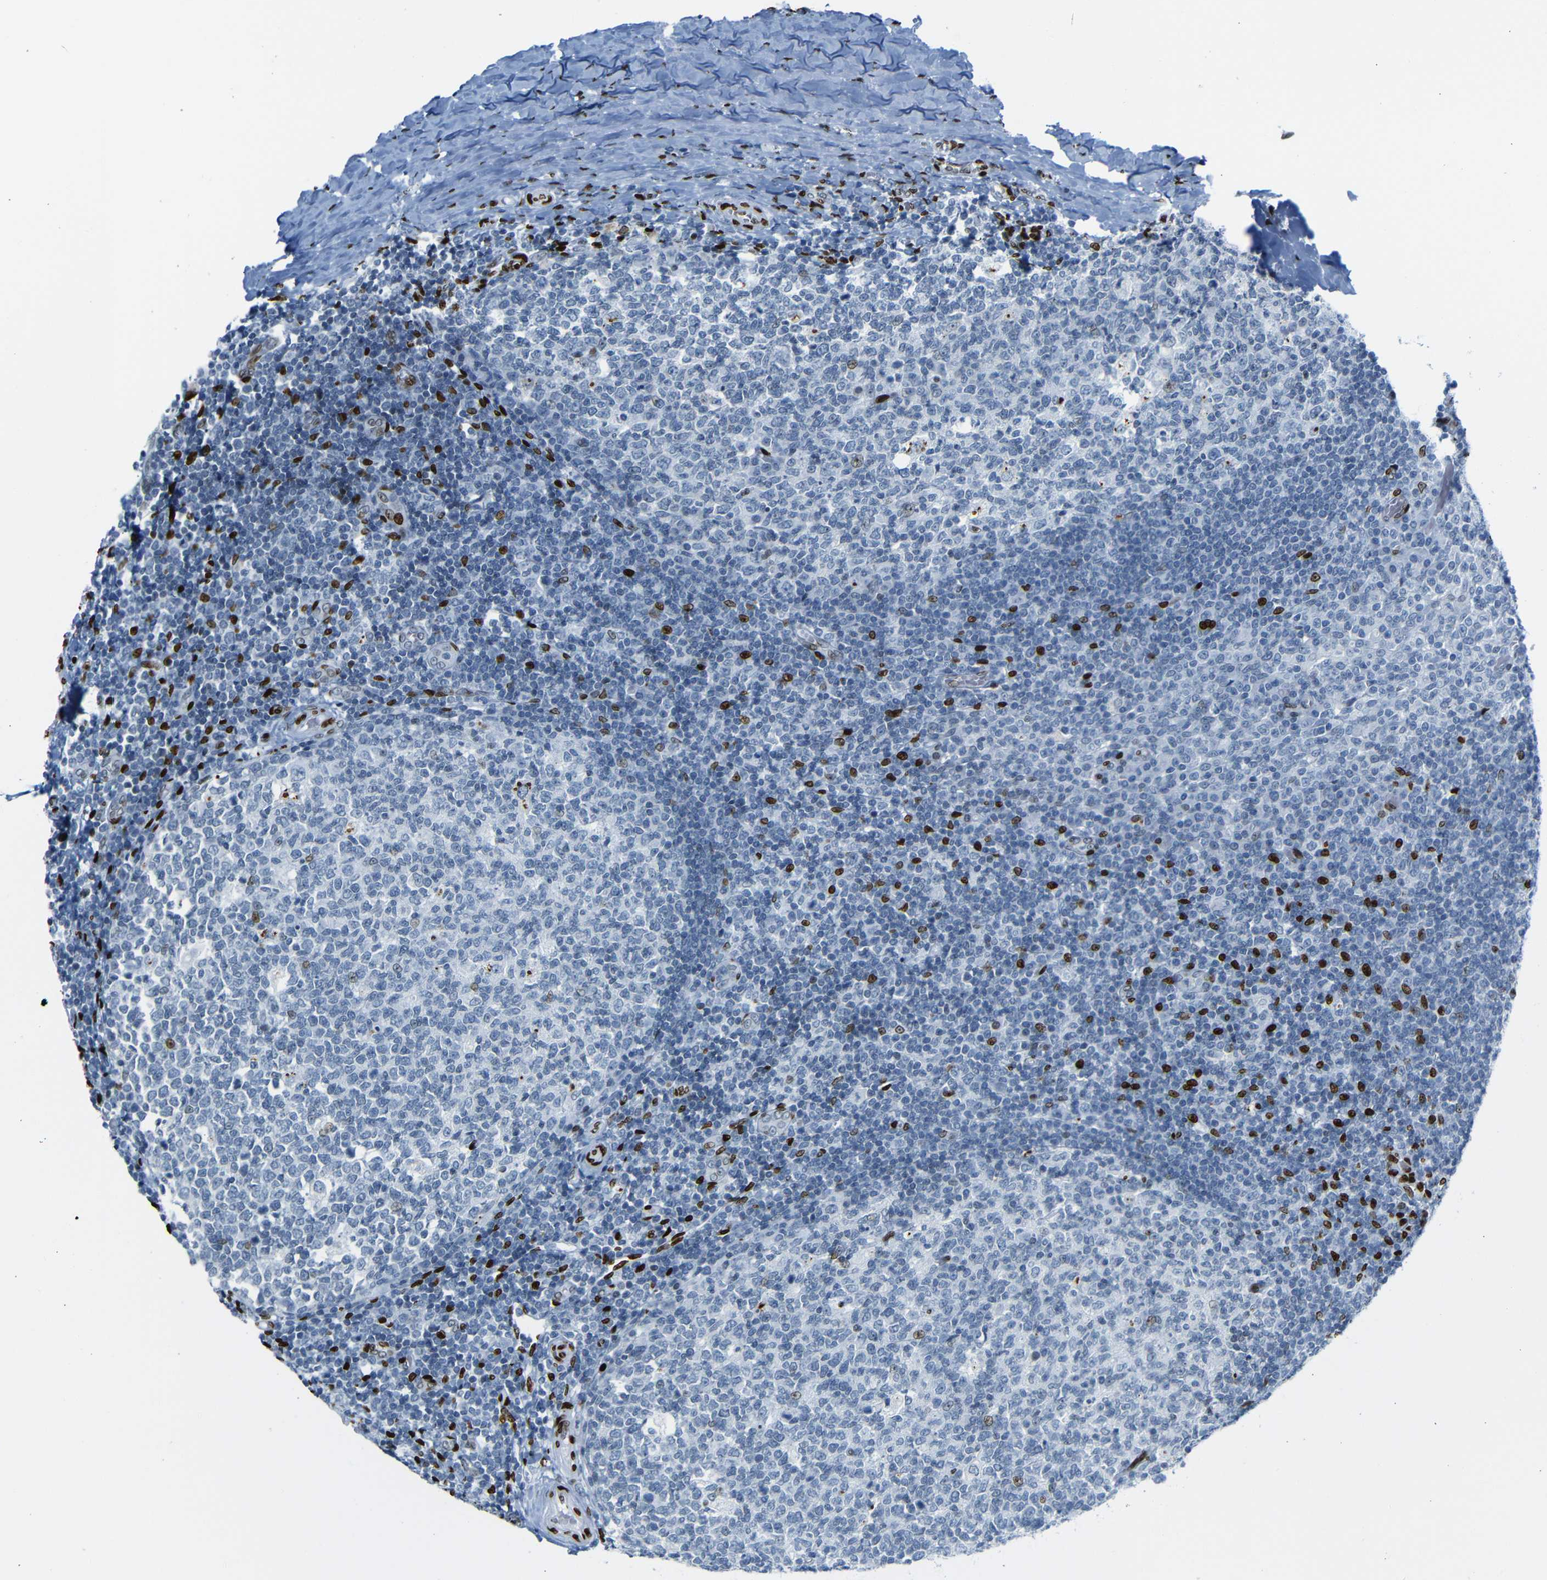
{"staining": {"intensity": "moderate", "quantity": "<25%", "location": "cytoplasmic/membranous,nuclear"}, "tissue": "tonsil", "cell_type": "Germinal center cells", "image_type": "normal", "snomed": [{"axis": "morphology", "description": "Normal tissue, NOS"}, {"axis": "topography", "description": "Tonsil"}], "caption": "Immunohistochemical staining of normal tonsil displays low levels of moderate cytoplasmic/membranous,nuclear staining in approximately <25% of germinal center cells.", "gene": "NPIPB15", "patient": {"sex": "female", "age": 19}}